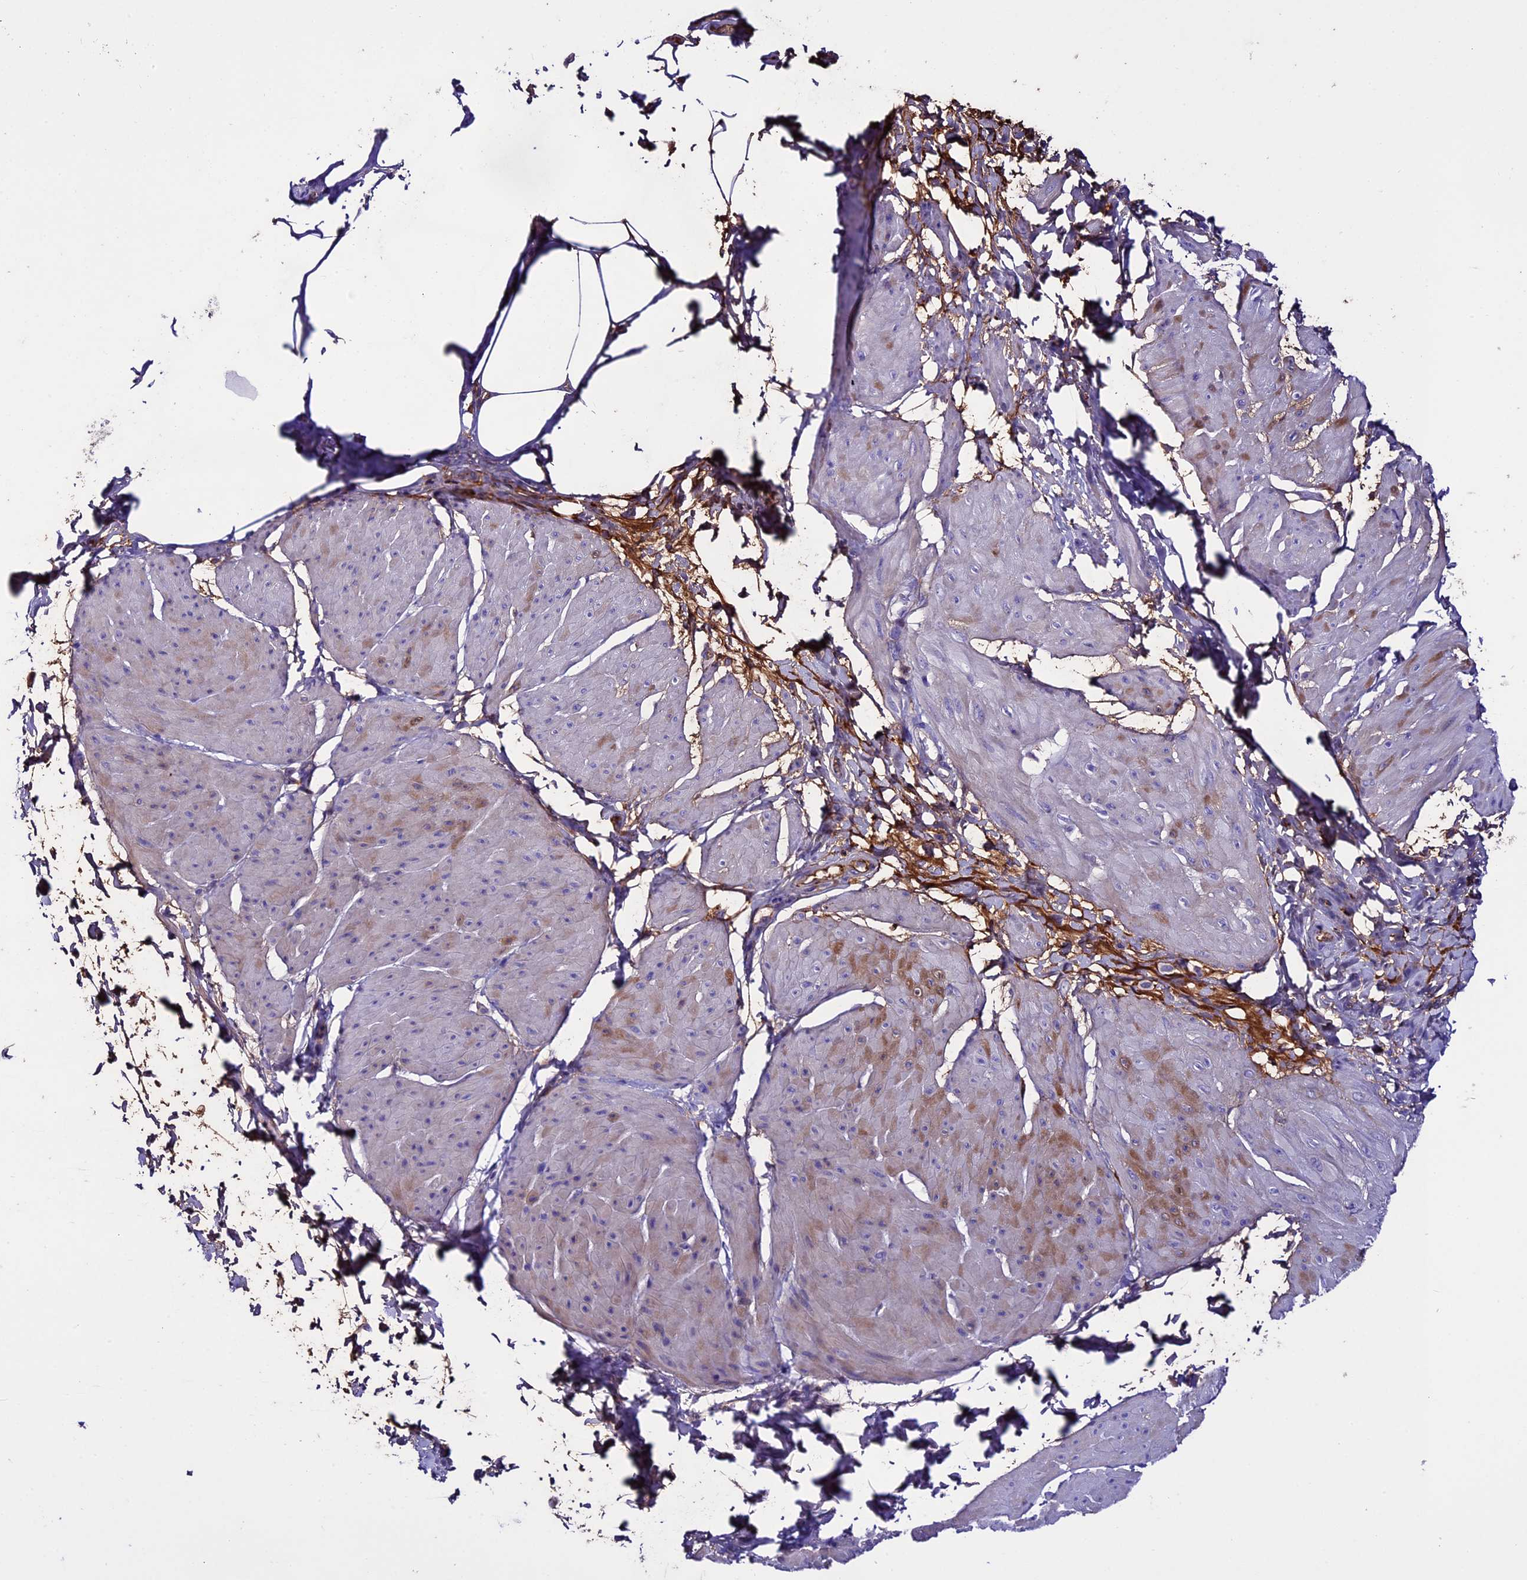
{"staining": {"intensity": "negative", "quantity": "none", "location": "none"}, "tissue": "smooth muscle", "cell_type": "Smooth muscle cells", "image_type": "normal", "snomed": [{"axis": "morphology", "description": "Urothelial carcinoma, High grade"}, {"axis": "topography", "description": "Urinary bladder"}], "caption": "Smooth muscle cells are negative for protein expression in unremarkable human smooth muscle. The staining was performed using DAB (3,3'-diaminobenzidine) to visualize the protein expression in brown, while the nuclei were stained in blue with hematoxylin (Magnification: 20x).", "gene": "TCP11L2", "patient": {"sex": "male", "age": 46}}